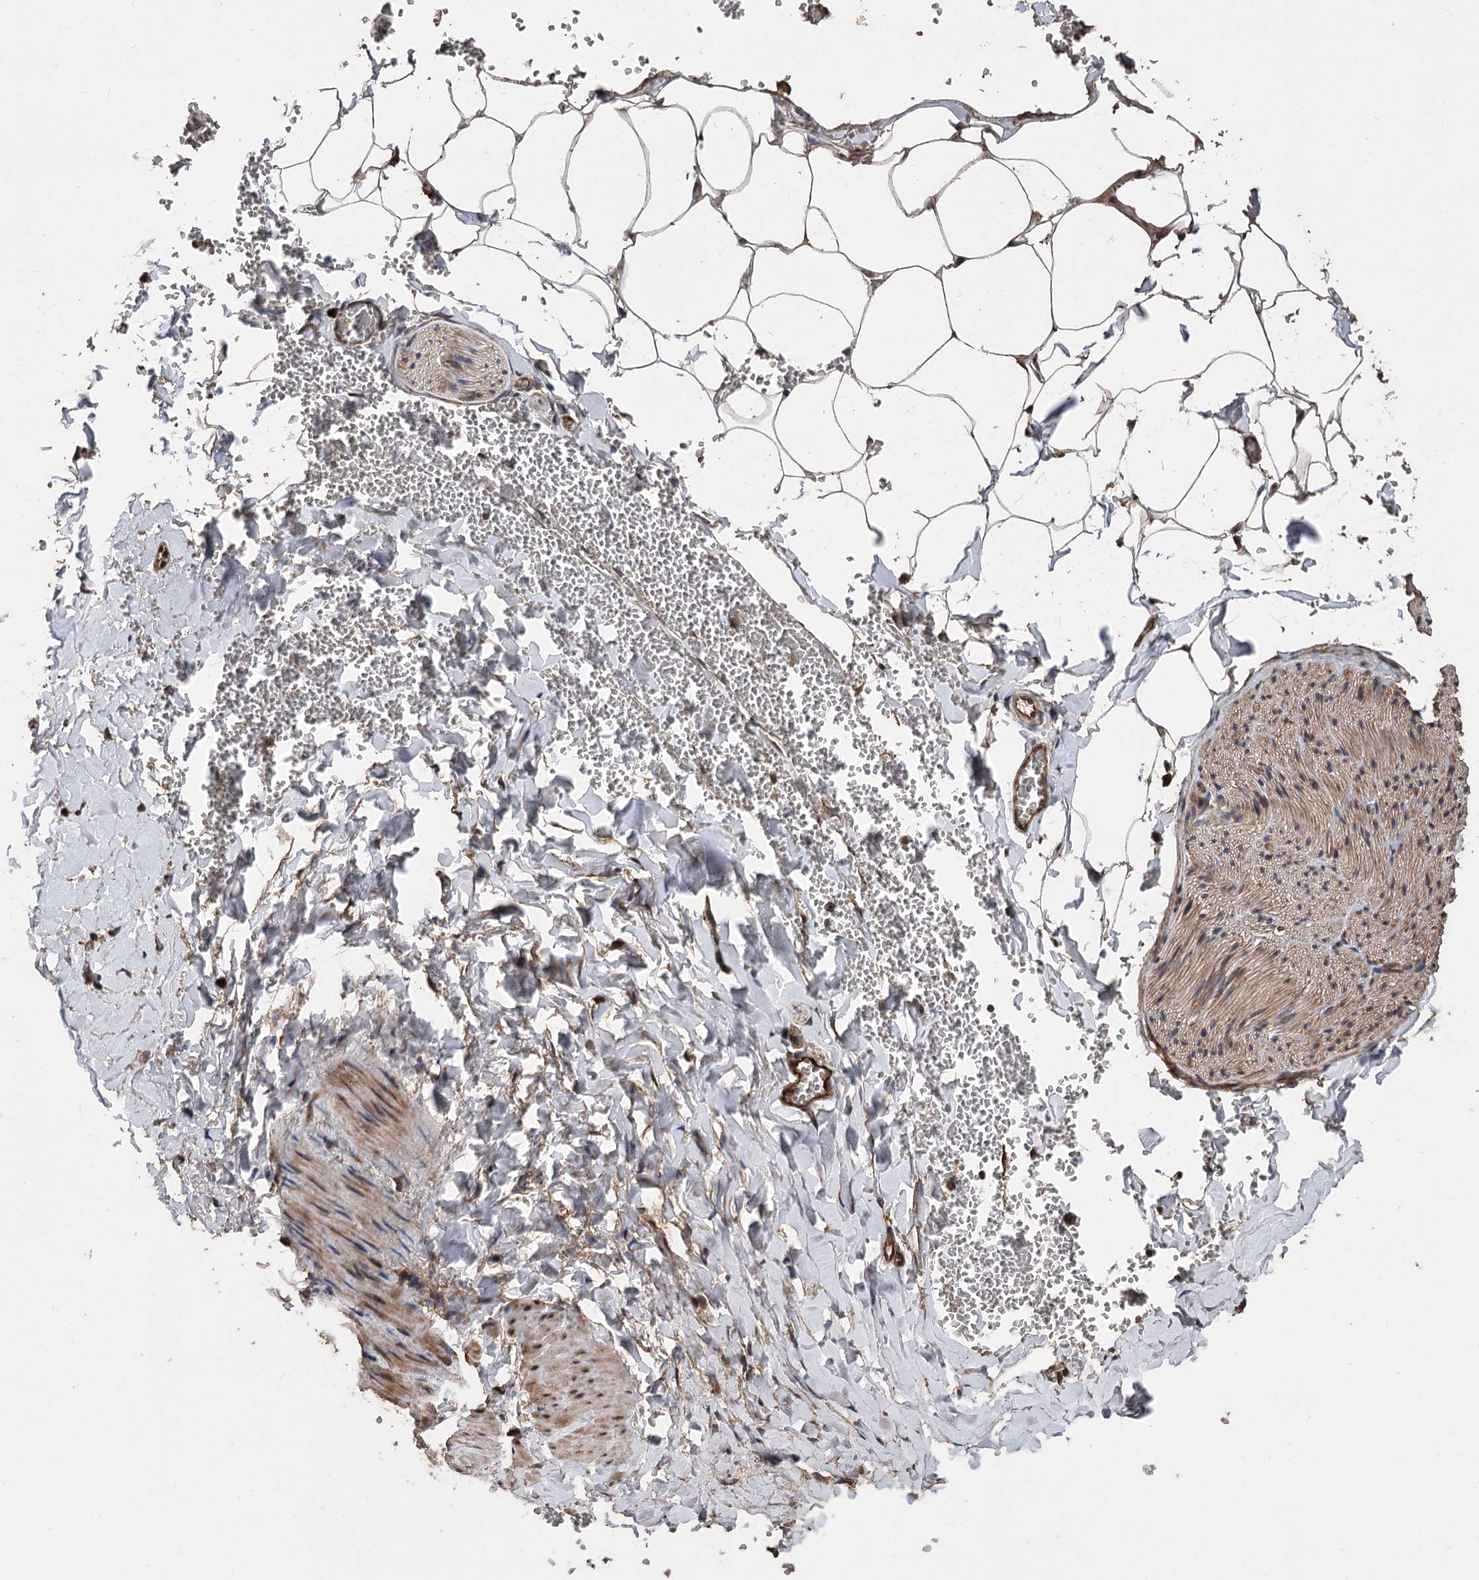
{"staining": {"intensity": "moderate", "quantity": ">75%", "location": "cytoplasmic/membranous"}, "tissue": "adipose tissue", "cell_type": "Adipocytes", "image_type": "normal", "snomed": [{"axis": "morphology", "description": "Normal tissue, NOS"}, {"axis": "topography", "description": "Gallbladder"}, {"axis": "topography", "description": "Peripheral nerve tissue"}], "caption": "Immunohistochemical staining of unremarkable human adipose tissue exhibits medium levels of moderate cytoplasmic/membranous positivity in approximately >75% of adipocytes.", "gene": "RASSF3", "patient": {"sex": "male", "age": 38}}